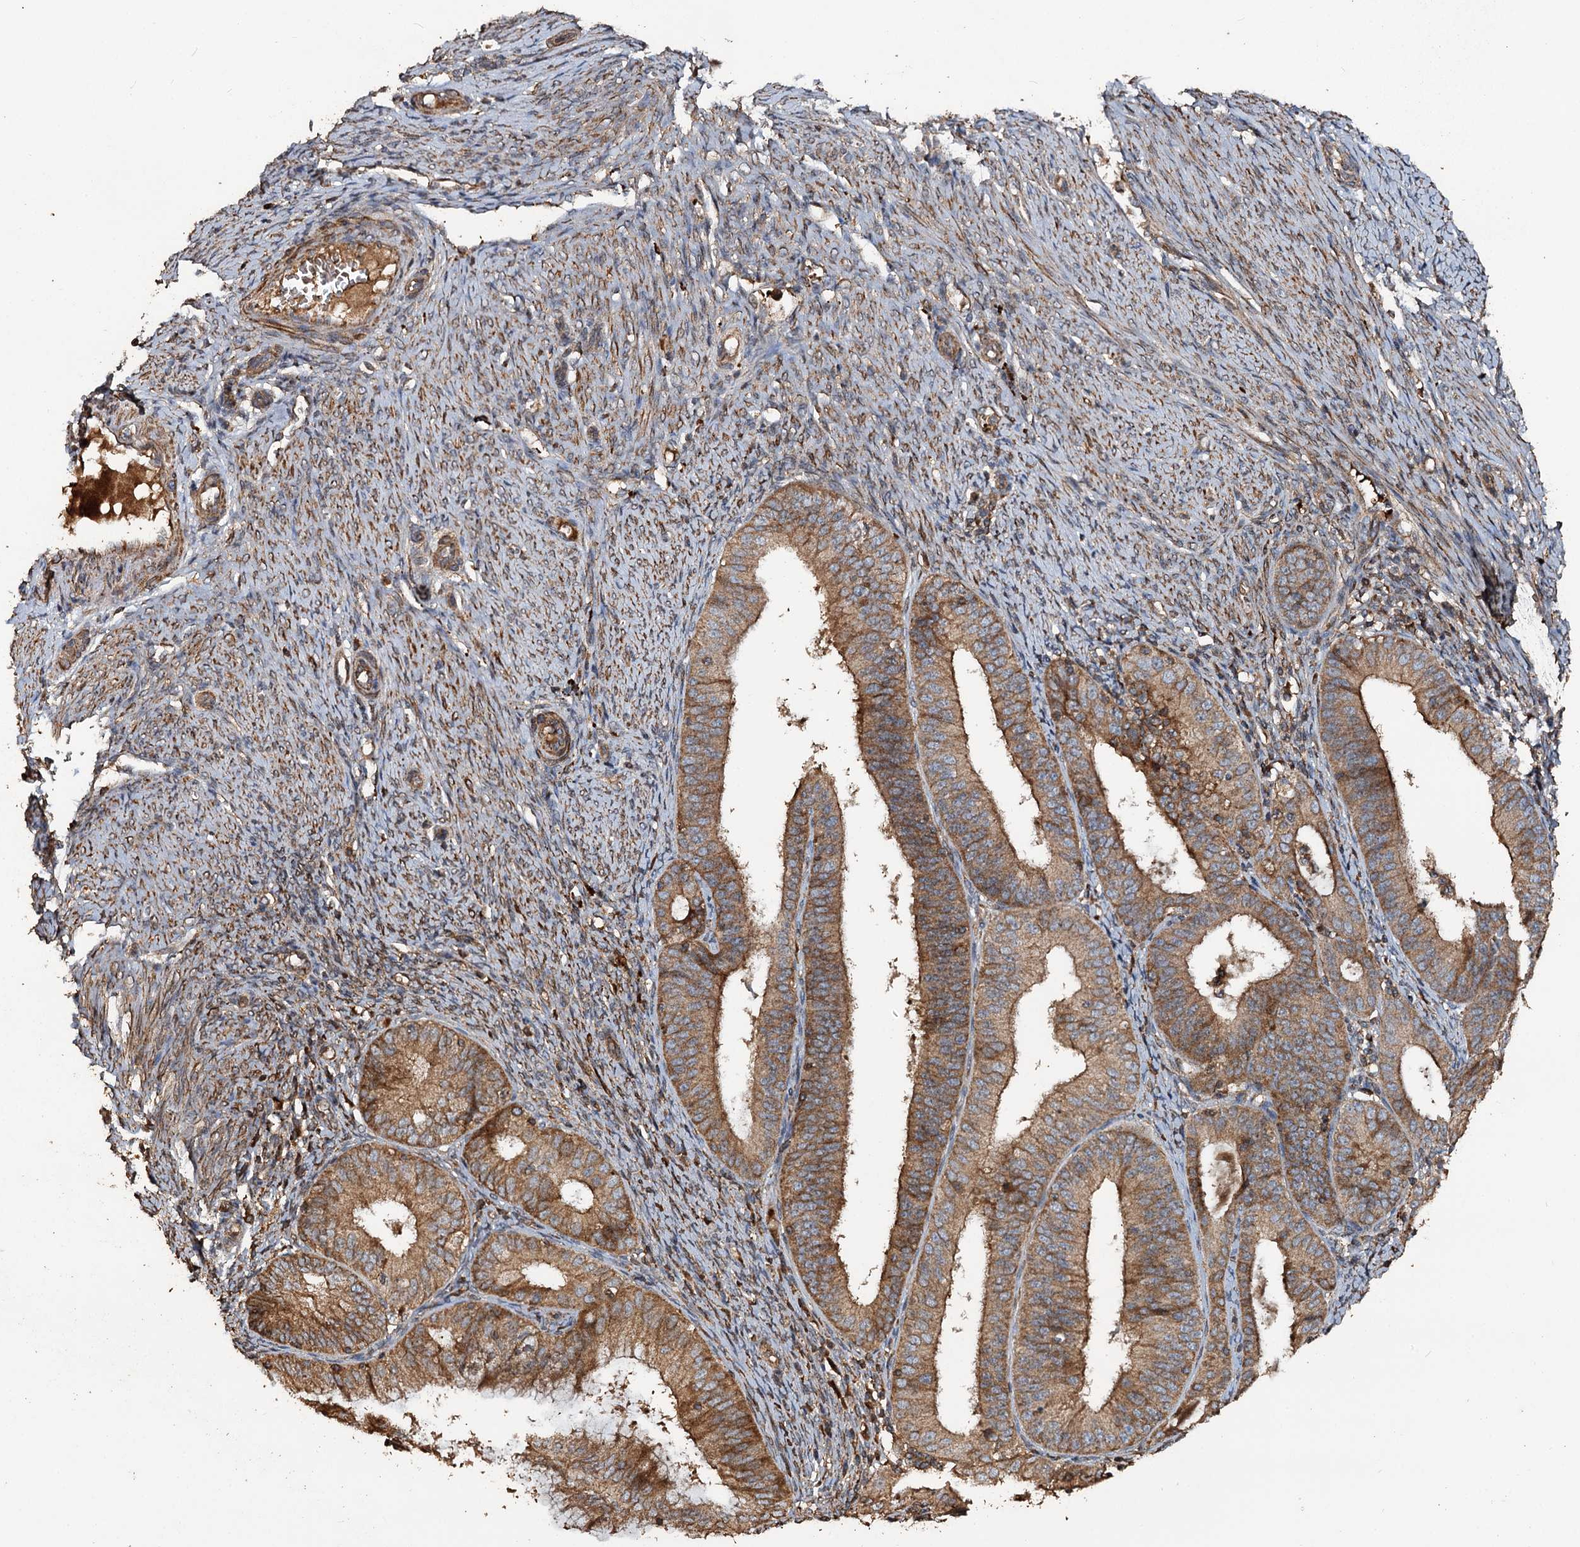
{"staining": {"intensity": "moderate", "quantity": ">75%", "location": "cytoplasmic/membranous"}, "tissue": "endometrial cancer", "cell_type": "Tumor cells", "image_type": "cancer", "snomed": [{"axis": "morphology", "description": "Adenocarcinoma, NOS"}, {"axis": "topography", "description": "Endometrium"}], "caption": "The image shows immunohistochemical staining of endometrial cancer (adenocarcinoma). There is moderate cytoplasmic/membranous staining is seen in approximately >75% of tumor cells.", "gene": "NOTCH2NLA", "patient": {"sex": "female", "age": 51}}